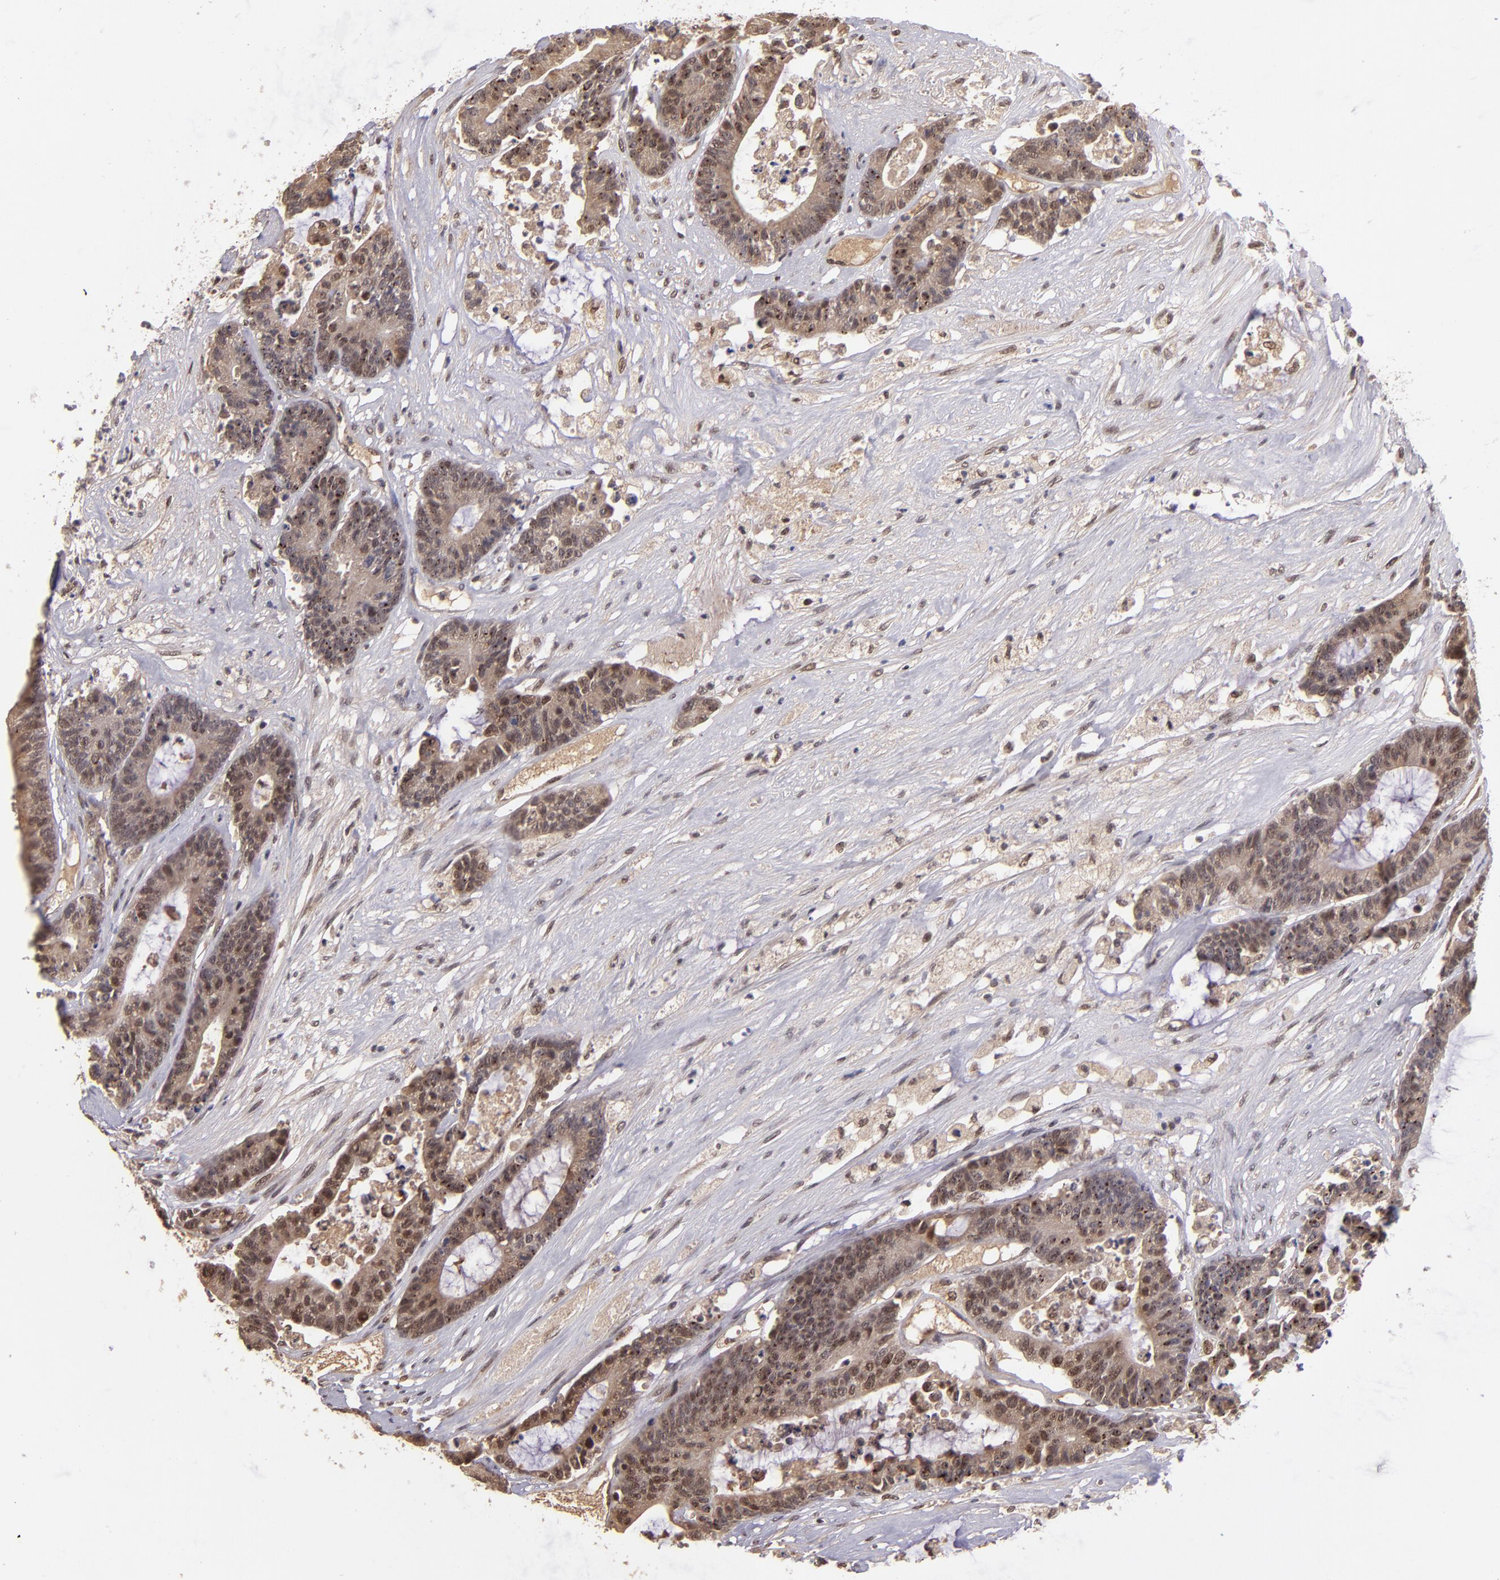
{"staining": {"intensity": "moderate", "quantity": "25%-75%", "location": "cytoplasmic/membranous,nuclear"}, "tissue": "colorectal cancer", "cell_type": "Tumor cells", "image_type": "cancer", "snomed": [{"axis": "morphology", "description": "Adenocarcinoma, NOS"}, {"axis": "topography", "description": "Colon"}], "caption": "Approximately 25%-75% of tumor cells in colorectal cancer (adenocarcinoma) demonstrate moderate cytoplasmic/membranous and nuclear protein expression as visualized by brown immunohistochemical staining.", "gene": "ABHD12B", "patient": {"sex": "female", "age": 84}}